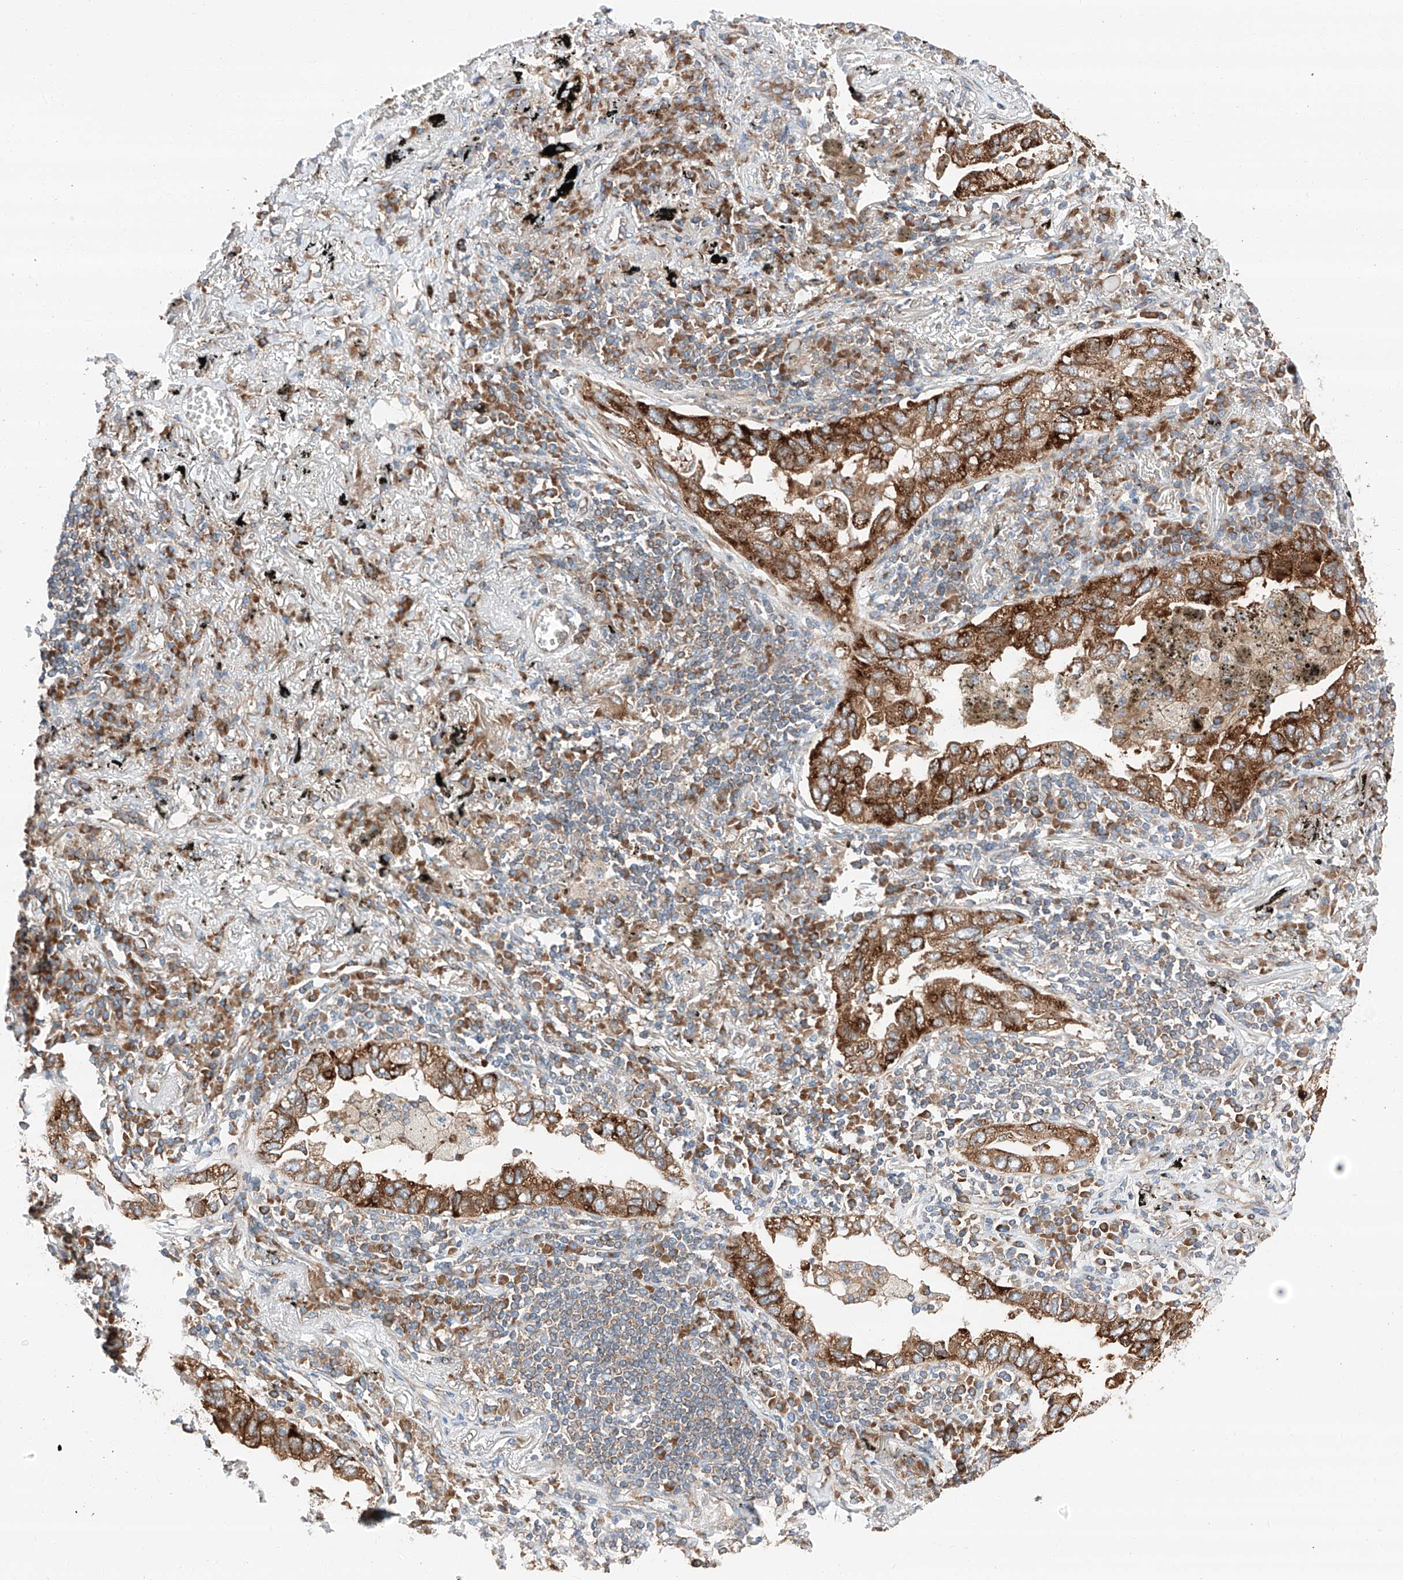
{"staining": {"intensity": "moderate", "quantity": ">75%", "location": "cytoplasmic/membranous"}, "tissue": "lung cancer", "cell_type": "Tumor cells", "image_type": "cancer", "snomed": [{"axis": "morphology", "description": "Adenocarcinoma, NOS"}, {"axis": "topography", "description": "Lung"}], "caption": "Immunohistochemical staining of lung adenocarcinoma displays moderate cytoplasmic/membranous protein positivity in about >75% of tumor cells.", "gene": "ZC3H15", "patient": {"sex": "male", "age": 65}}